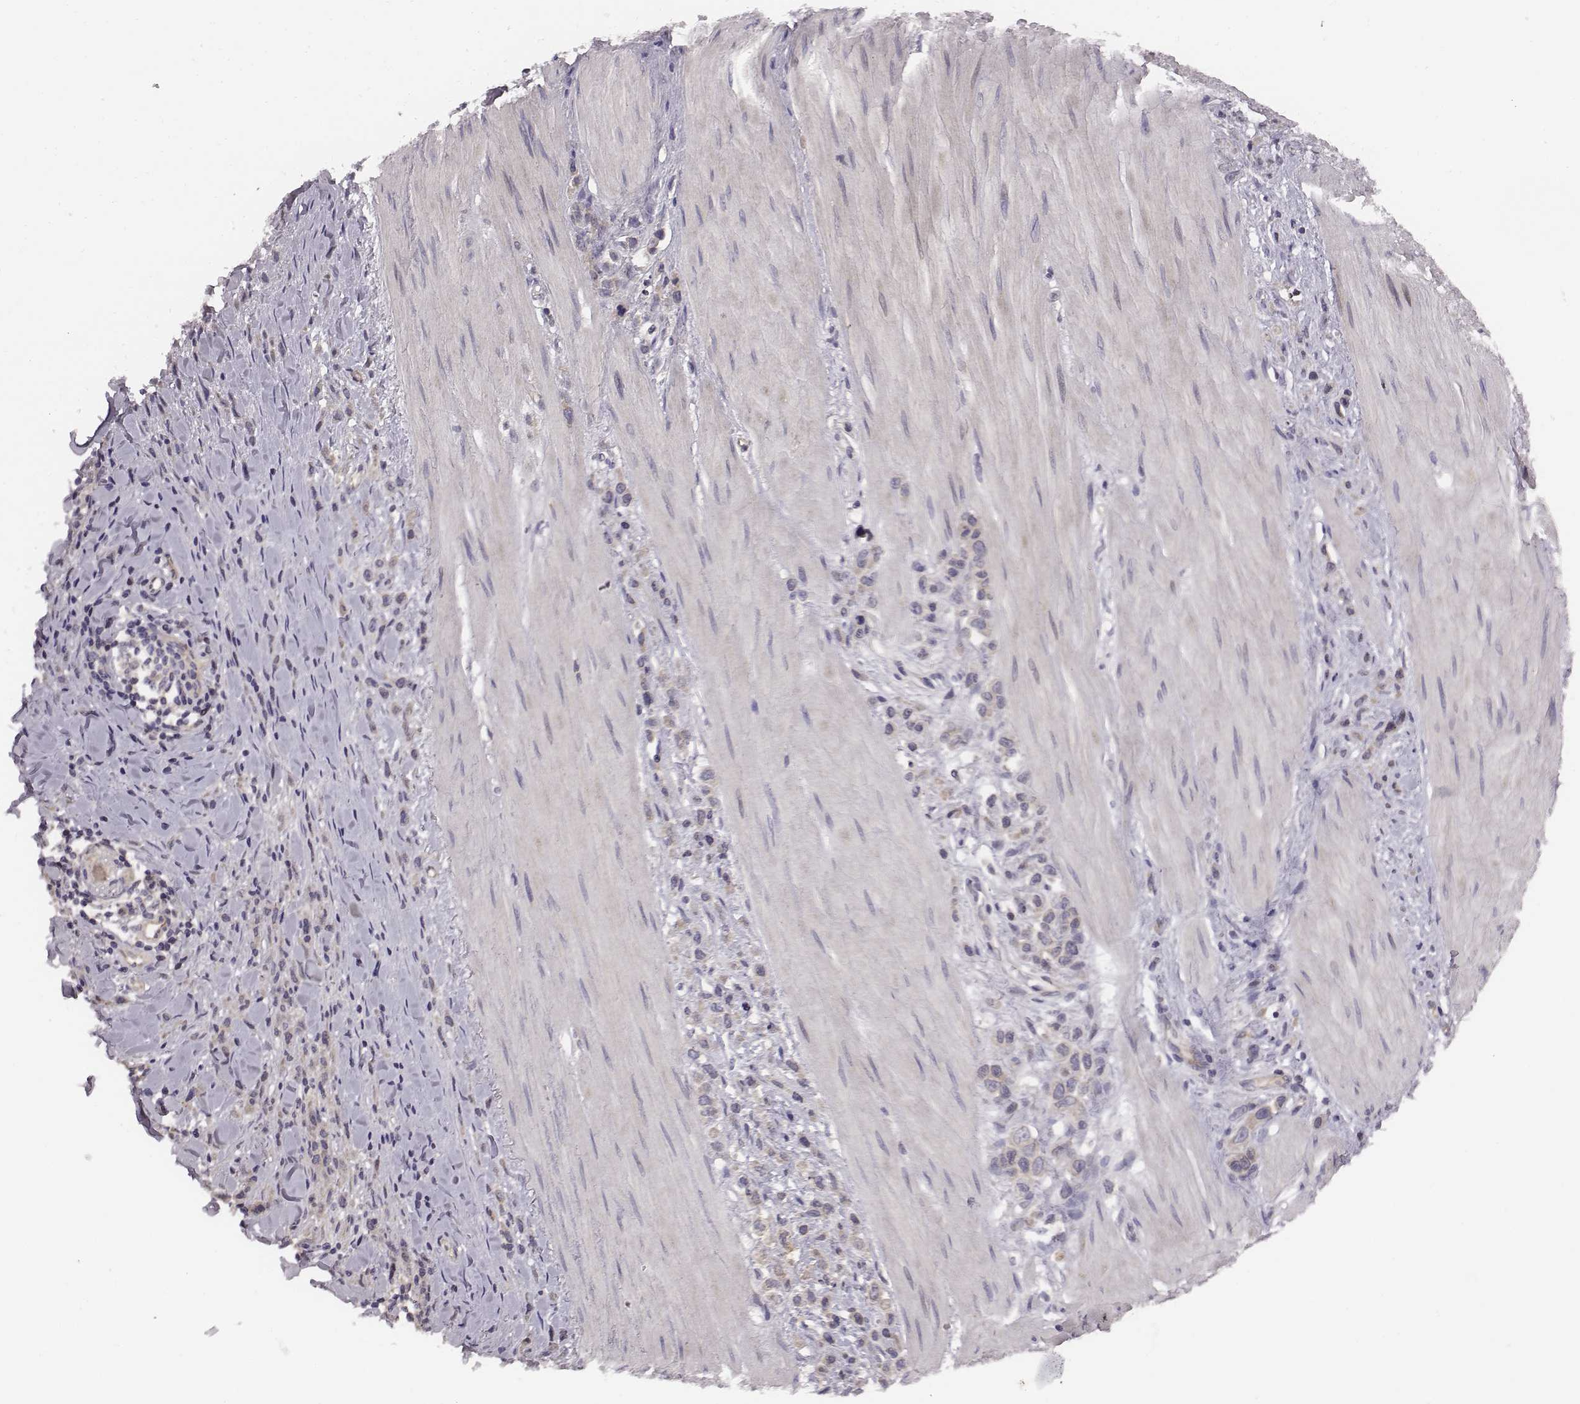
{"staining": {"intensity": "weak", "quantity": ">75%", "location": "cytoplasmic/membranous"}, "tissue": "stomach cancer", "cell_type": "Tumor cells", "image_type": "cancer", "snomed": [{"axis": "morphology", "description": "Adenocarcinoma, NOS"}, {"axis": "topography", "description": "Stomach"}], "caption": "Immunohistochemical staining of stomach cancer (adenocarcinoma) displays low levels of weak cytoplasmic/membranous protein positivity in about >75% of tumor cells.", "gene": "SMURF2", "patient": {"sex": "male", "age": 47}}